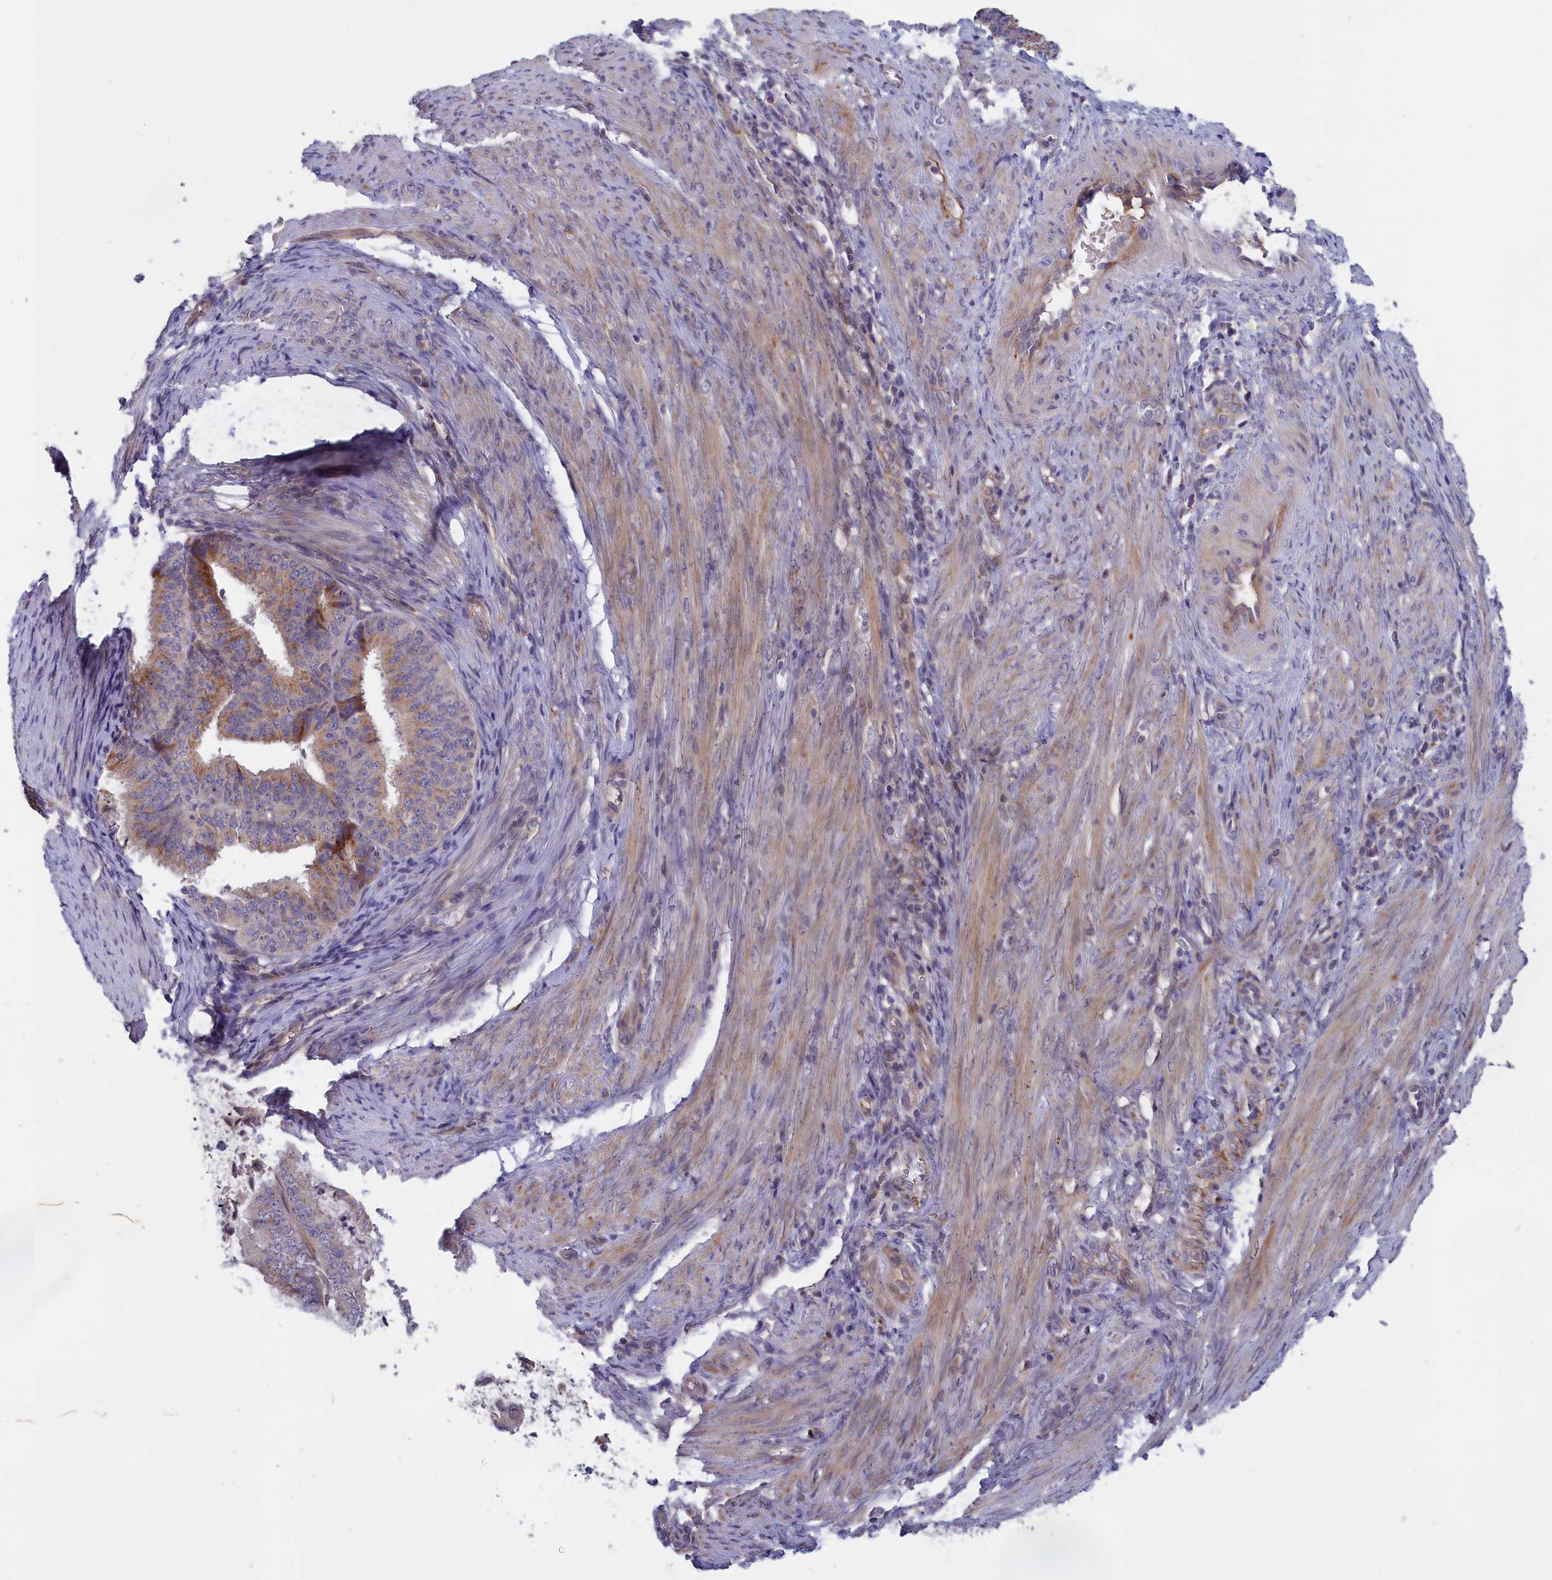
{"staining": {"intensity": "moderate", "quantity": "25%-75%", "location": "cytoplasmic/membranous"}, "tissue": "endometrial cancer", "cell_type": "Tumor cells", "image_type": "cancer", "snomed": [{"axis": "morphology", "description": "Adenocarcinoma, NOS"}, {"axis": "topography", "description": "Endometrium"}], "caption": "Human endometrial cancer (adenocarcinoma) stained with a brown dye reveals moderate cytoplasmic/membranous positive staining in about 25%-75% of tumor cells.", "gene": "IGFALS", "patient": {"sex": "female", "age": 51}}